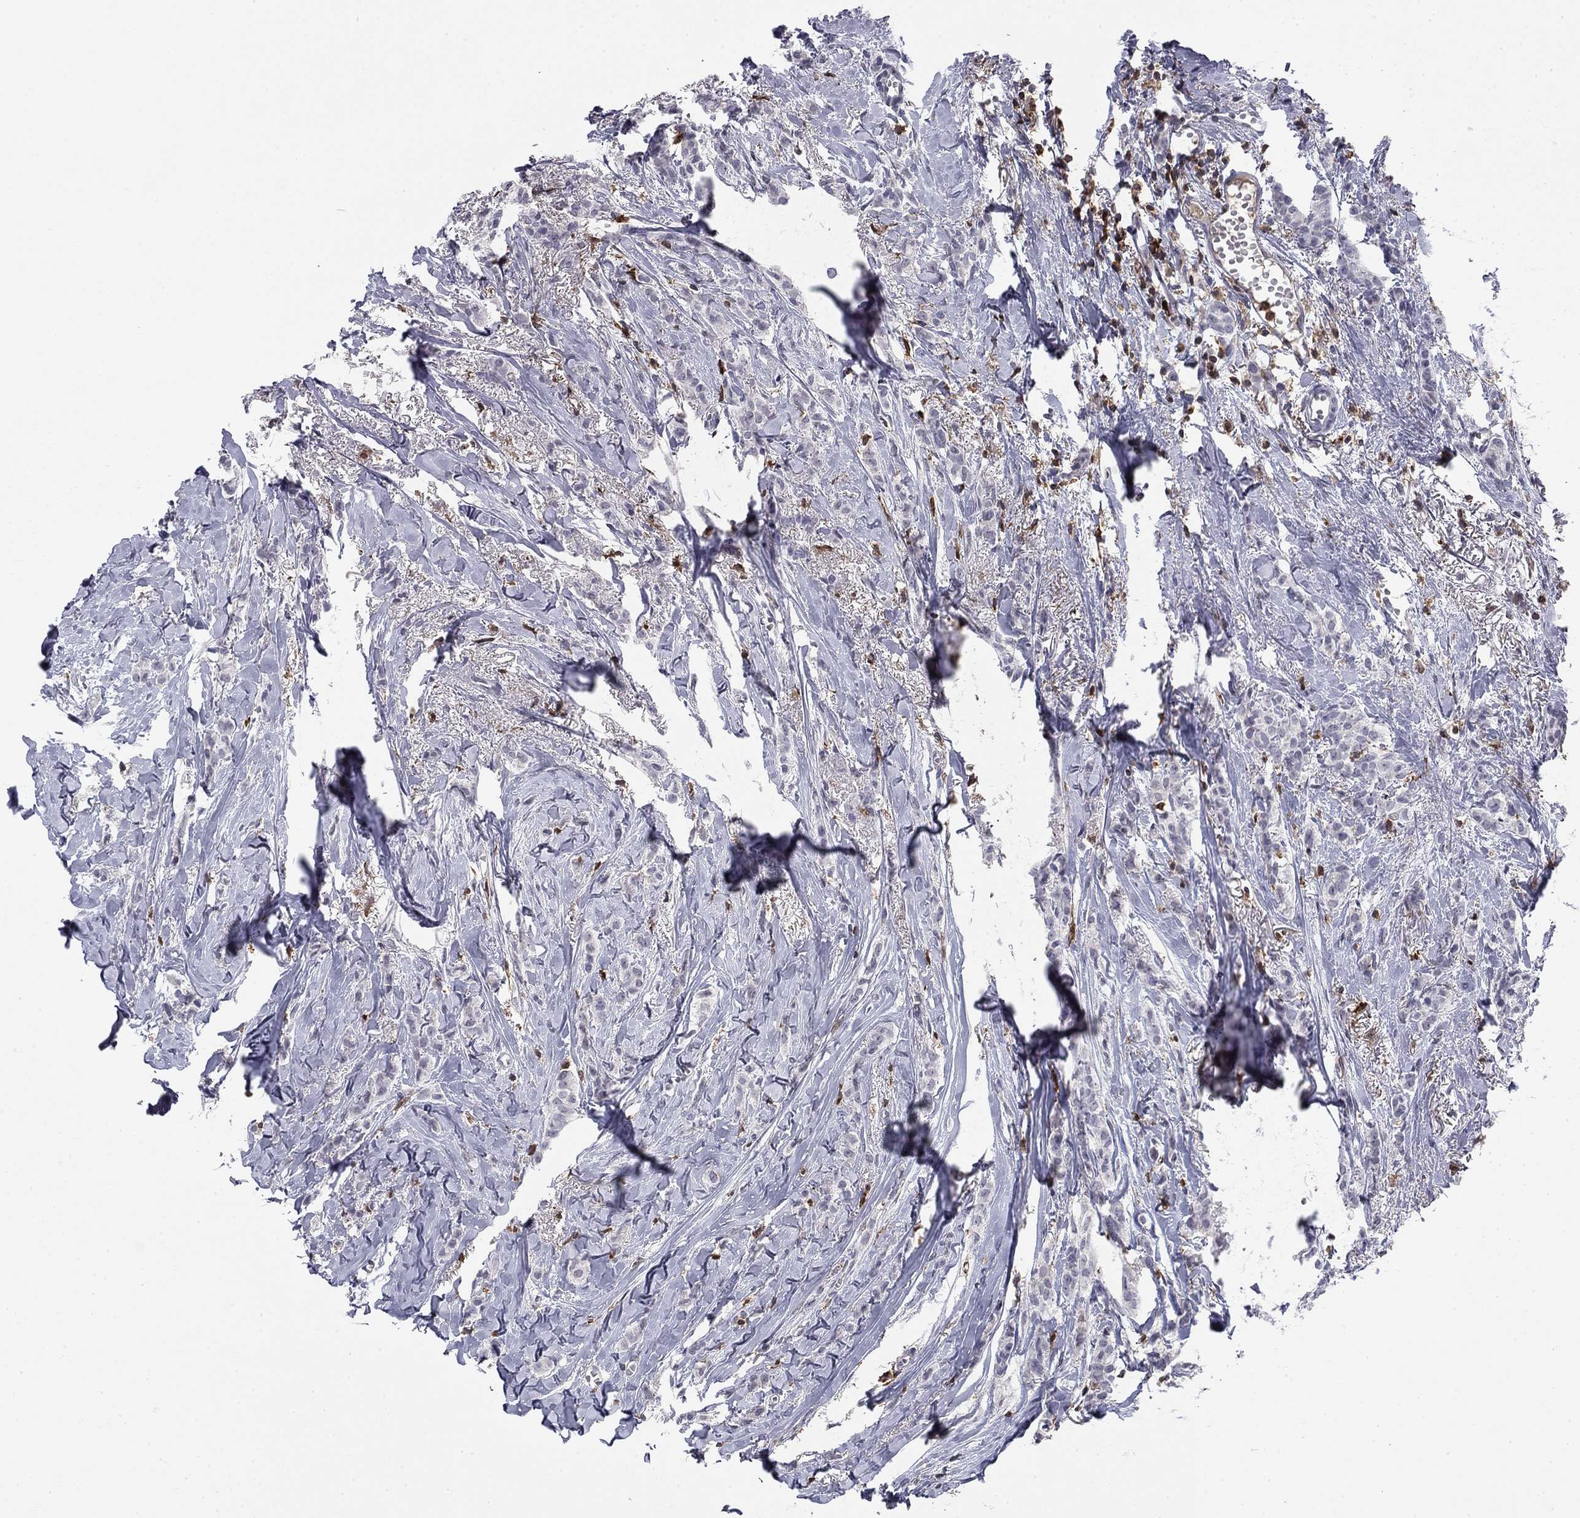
{"staining": {"intensity": "negative", "quantity": "none", "location": "none"}, "tissue": "breast cancer", "cell_type": "Tumor cells", "image_type": "cancer", "snomed": [{"axis": "morphology", "description": "Duct carcinoma"}, {"axis": "topography", "description": "Breast"}], "caption": "Image shows no significant protein expression in tumor cells of breast invasive ductal carcinoma. The staining is performed using DAB (3,3'-diaminobenzidine) brown chromogen with nuclei counter-stained in using hematoxylin.", "gene": "PLCB2", "patient": {"sex": "female", "age": 85}}